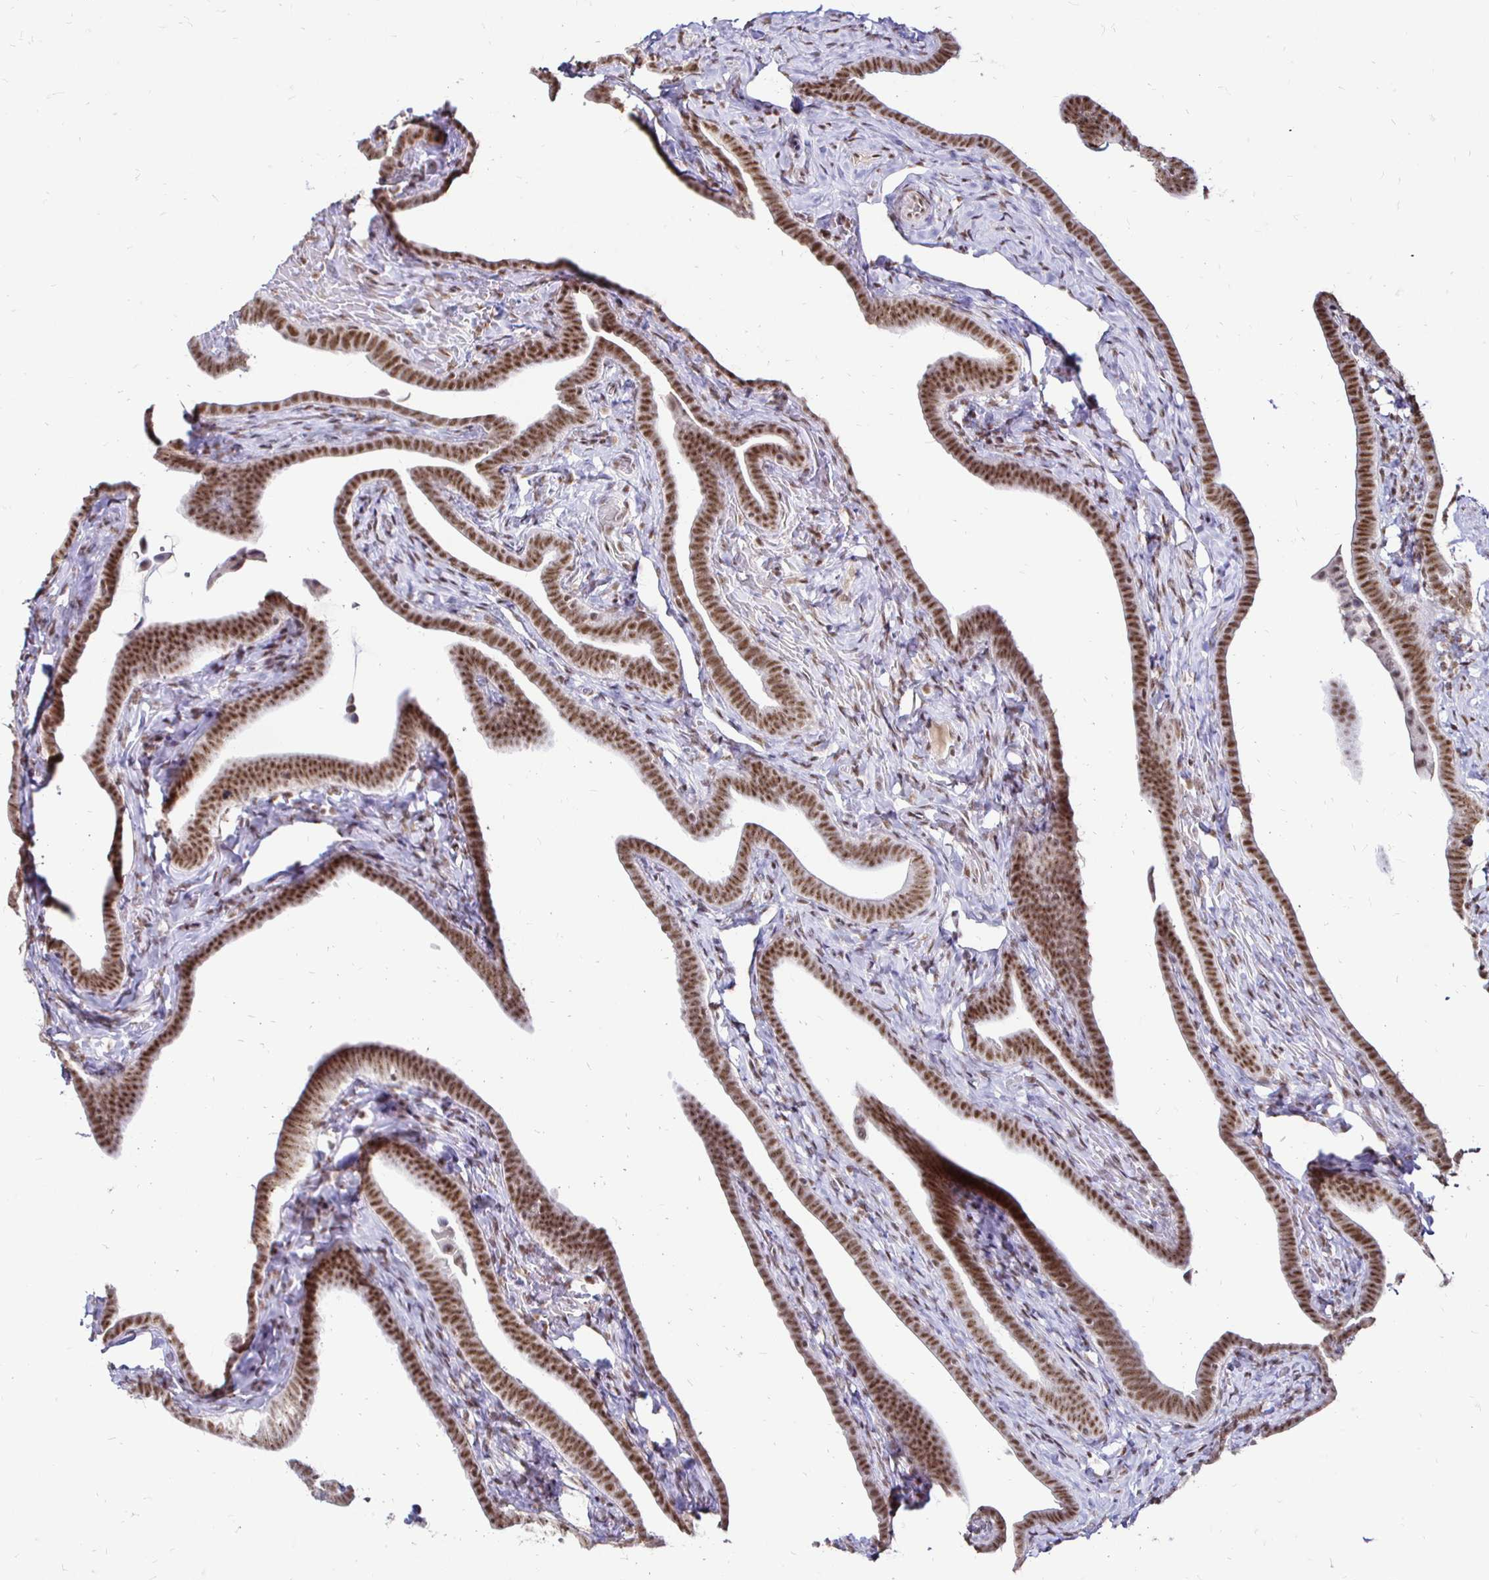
{"staining": {"intensity": "moderate", "quantity": ">75%", "location": "nuclear"}, "tissue": "fallopian tube", "cell_type": "Glandular cells", "image_type": "normal", "snomed": [{"axis": "morphology", "description": "Normal tissue, NOS"}, {"axis": "topography", "description": "Fallopian tube"}], "caption": "Immunohistochemistry photomicrograph of unremarkable fallopian tube: human fallopian tube stained using immunohistochemistry (IHC) reveals medium levels of moderate protein expression localized specifically in the nuclear of glandular cells, appearing as a nuclear brown color.", "gene": "SIN3A", "patient": {"sex": "female", "age": 69}}